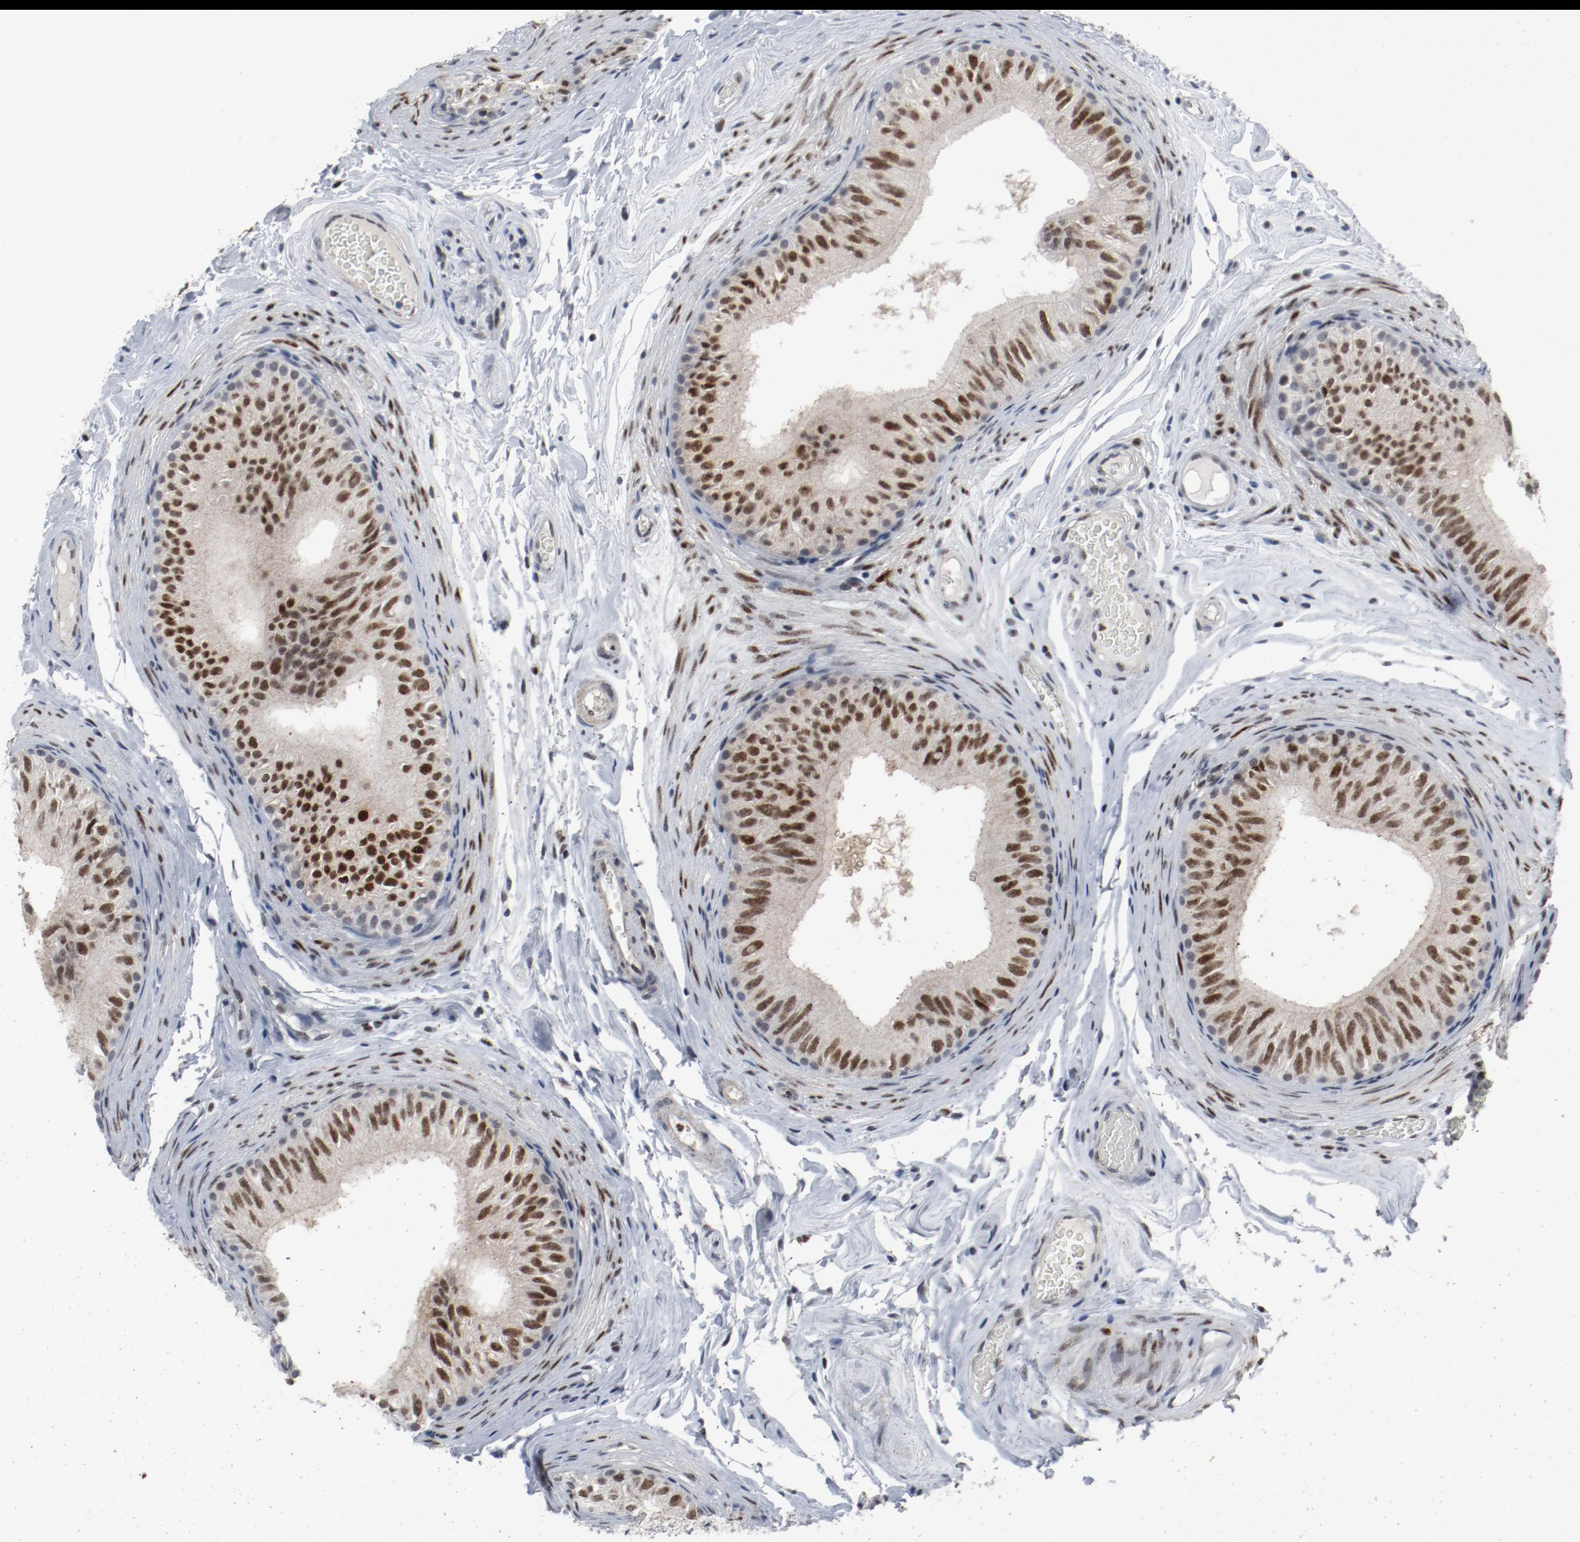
{"staining": {"intensity": "moderate", "quantity": ">75%", "location": "nuclear"}, "tissue": "epididymis", "cell_type": "Glandular cells", "image_type": "normal", "snomed": [{"axis": "morphology", "description": "Normal tissue, NOS"}, {"axis": "topography", "description": "Testis"}, {"axis": "topography", "description": "Epididymis"}], "caption": "A high-resolution micrograph shows immunohistochemistry staining of unremarkable epididymis, which demonstrates moderate nuclear expression in about >75% of glandular cells.", "gene": "JMJD6", "patient": {"sex": "male", "age": 36}}